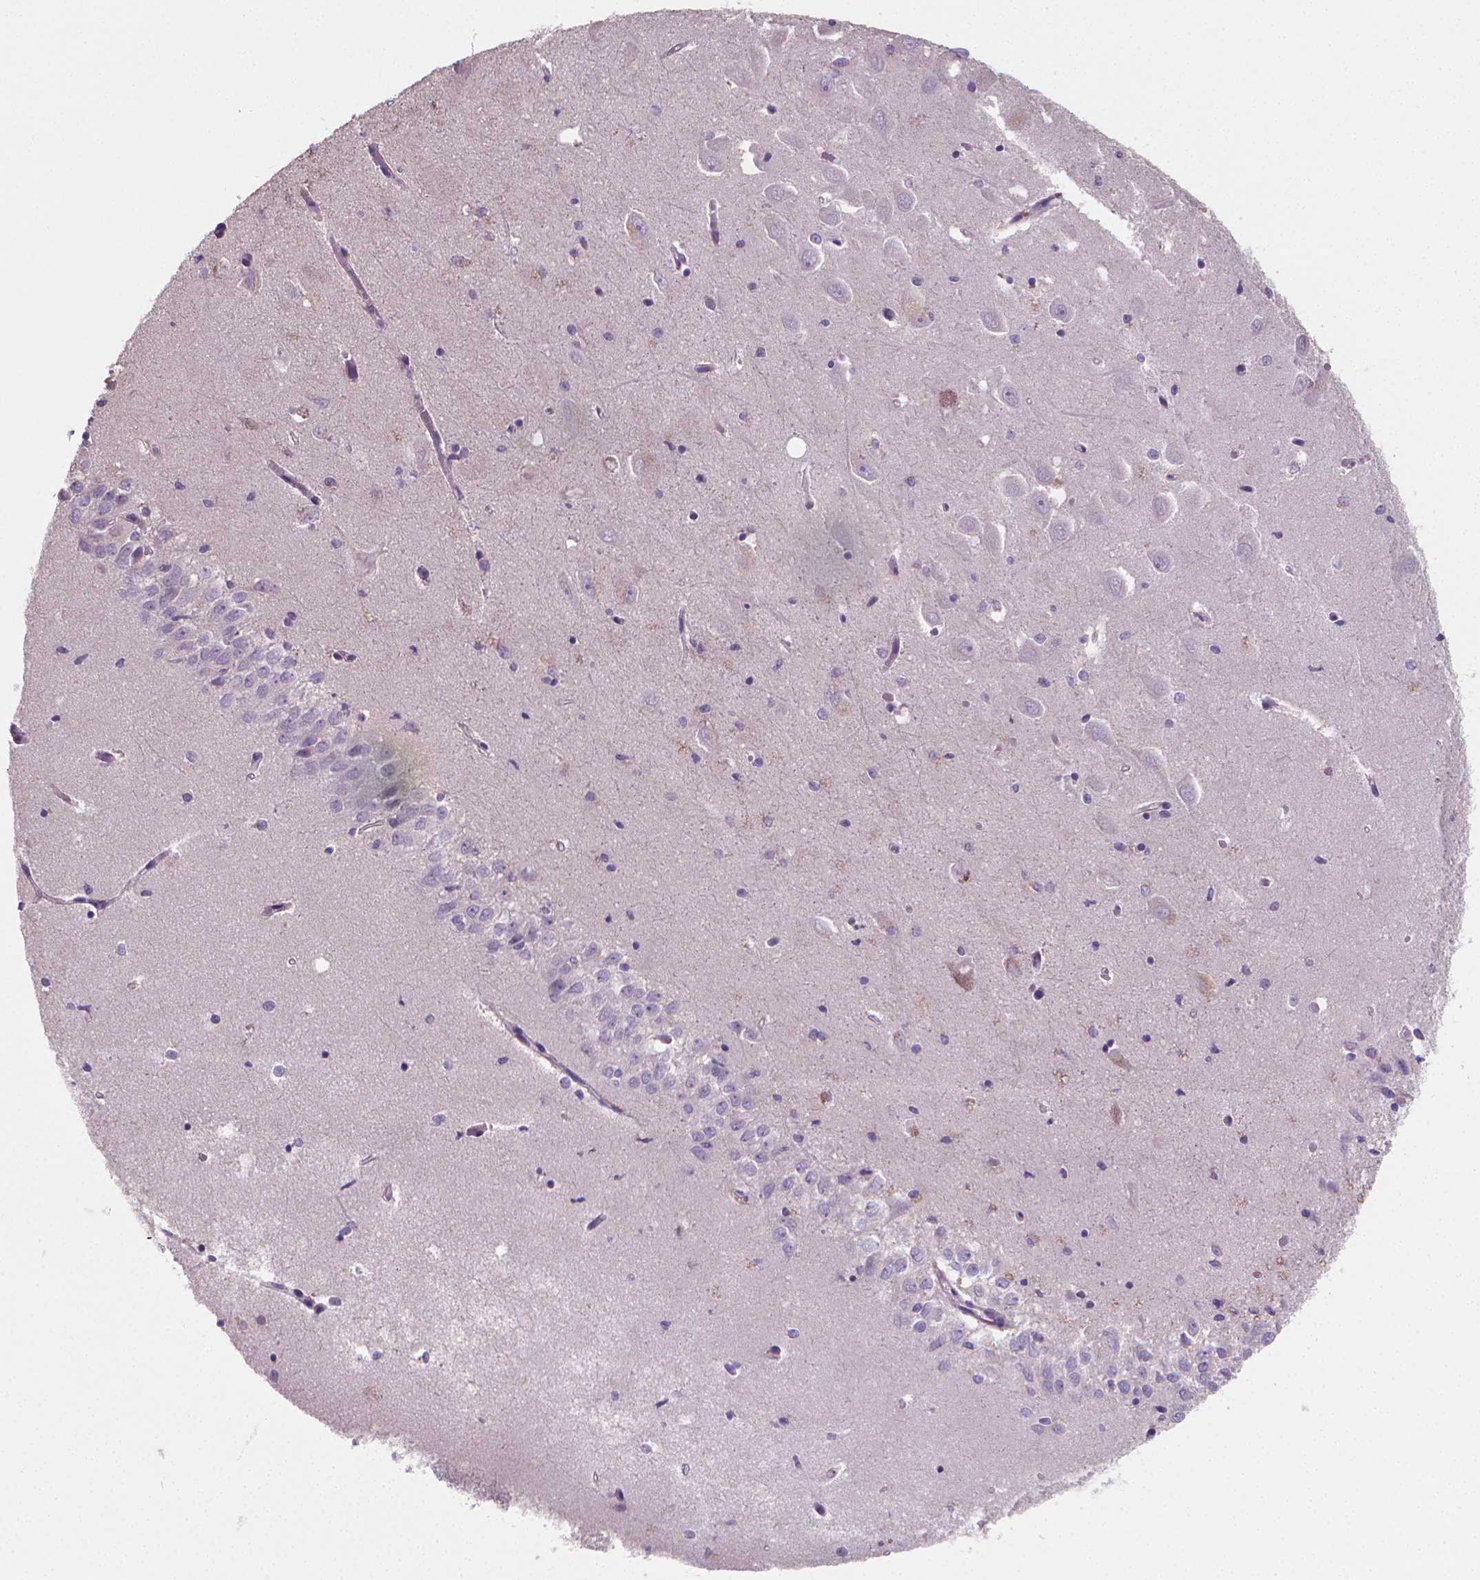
{"staining": {"intensity": "negative", "quantity": "none", "location": "none"}, "tissue": "hippocampus", "cell_type": "Glial cells", "image_type": "normal", "snomed": [{"axis": "morphology", "description": "Normal tissue, NOS"}, {"axis": "topography", "description": "Hippocampus"}], "caption": "The micrograph displays no staining of glial cells in benign hippocampus.", "gene": "CATIP", "patient": {"sex": "female", "age": 64}}